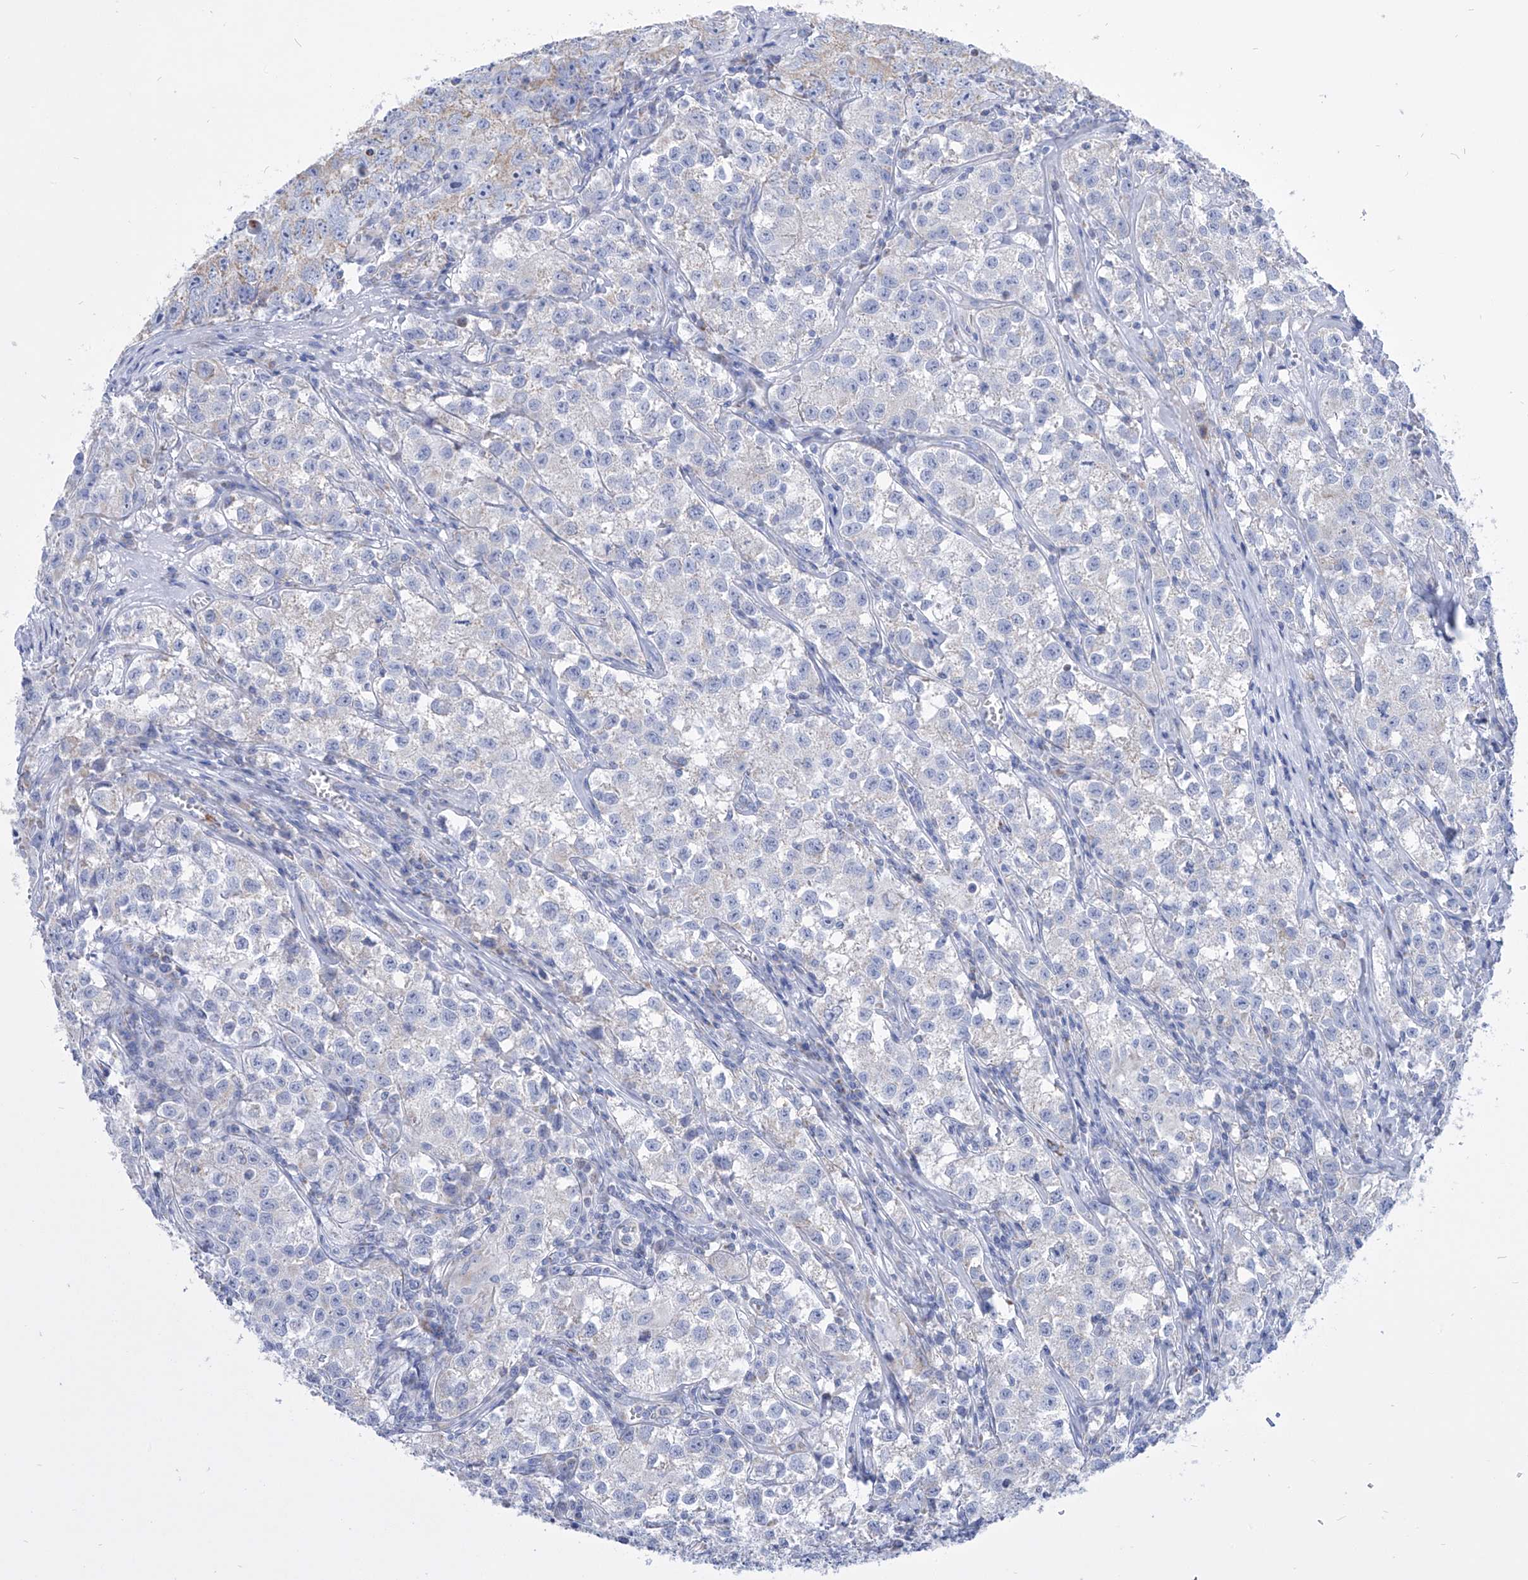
{"staining": {"intensity": "weak", "quantity": "<25%", "location": "cytoplasmic/membranous"}, "tissue": "testis cancer", "cell_type": "Tumor cells", "image_type": "cancer", "snomed": [{"axis": "morphology", "description": "Seminoma, NOS"}, {"axis": "morphology", "description": "Carcinoma, Embryonal, NOS"}, {"axis": "topography", "description": "Testis"}], "caption": "This photomicrograph is of testis cancer stained with IHC to label a protein in brown with the nuclei are counter-stained blue. There is no staining in tumor cells.", "gene": "COQ3", "patient": {"sex": "male", "age": 43}}